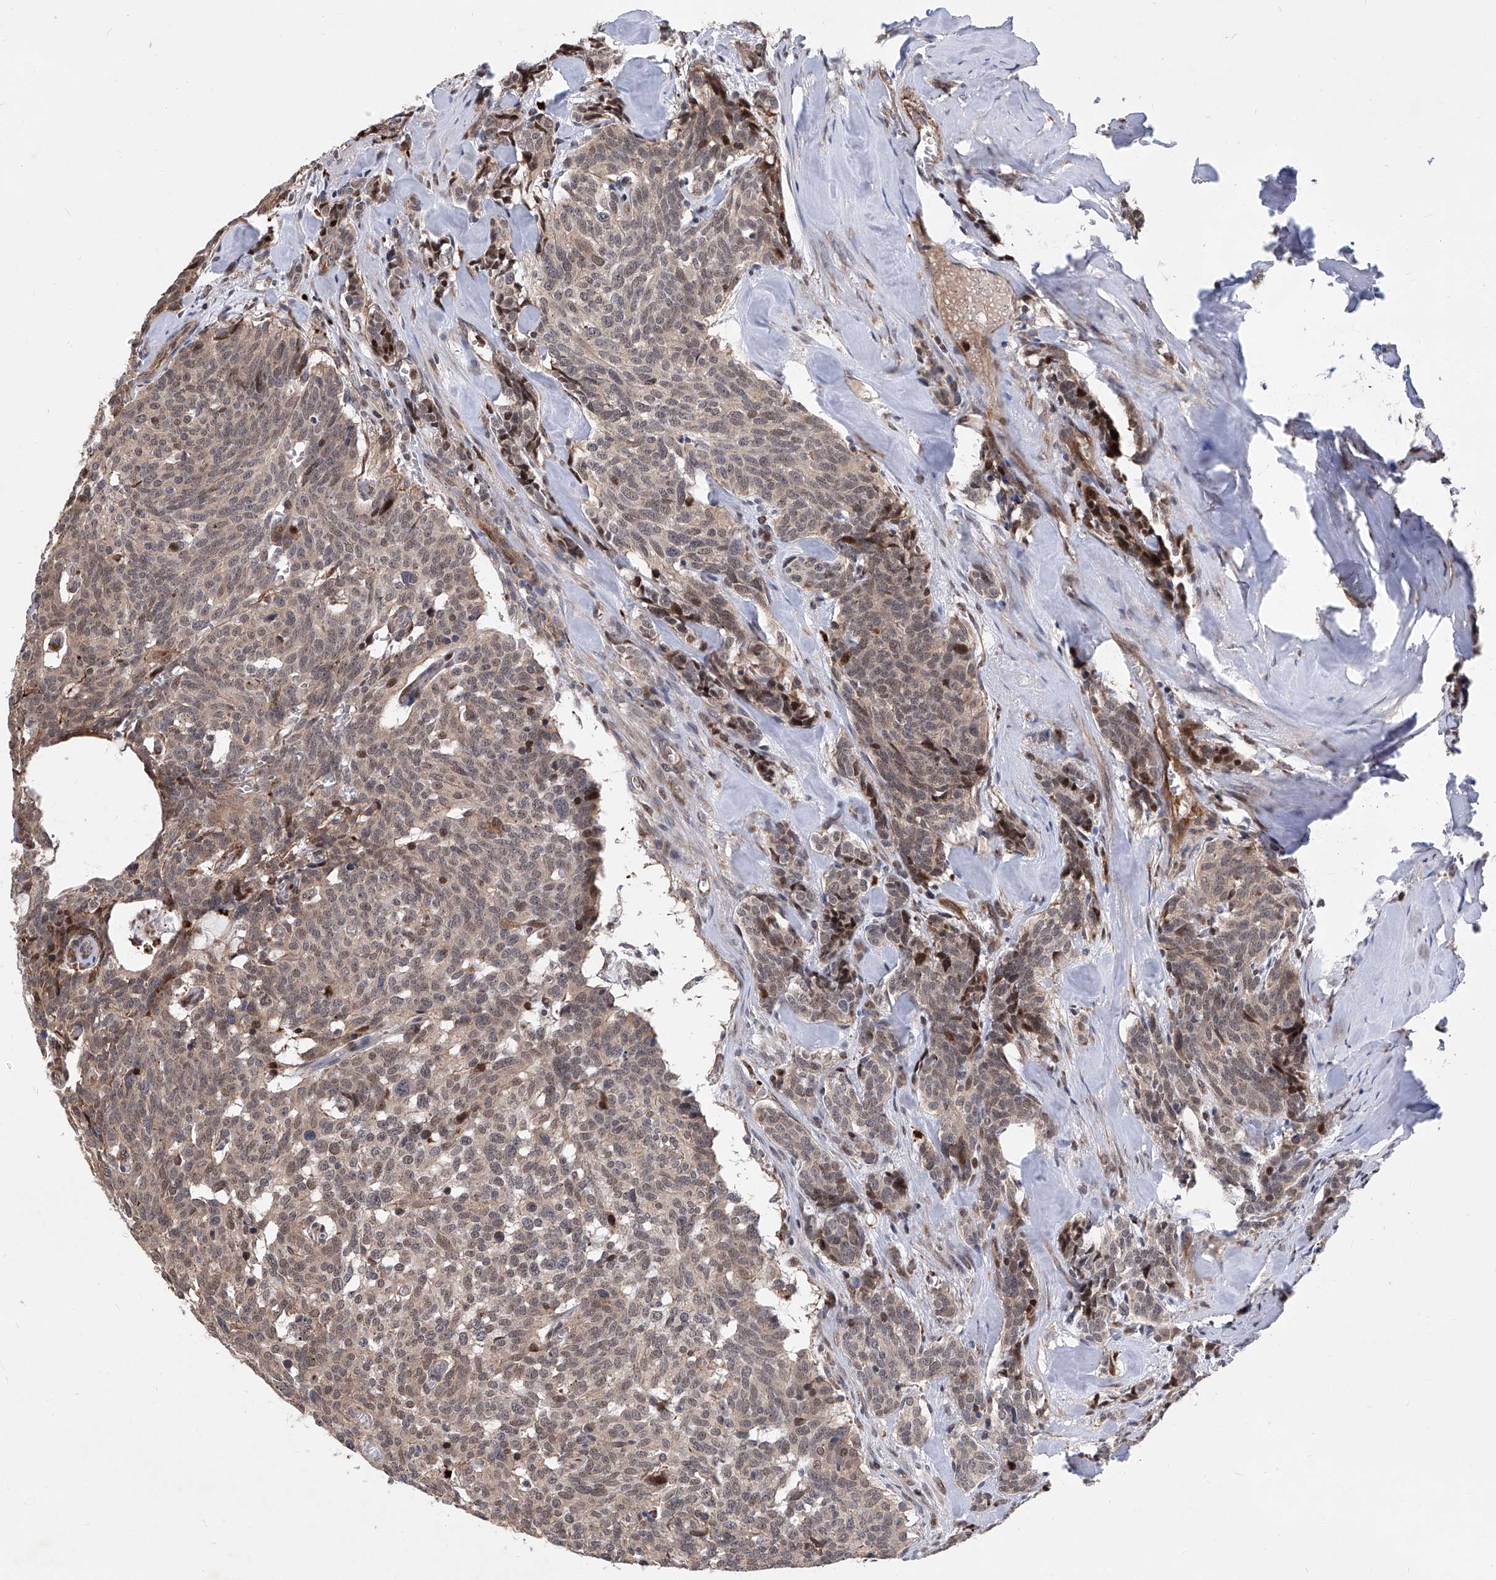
{"staining": {"intensity": "weak", "quantity": "25%-75%", "location": "nuclear"}, "tissue": "carcinoid", "cell_type": "Tumor cells", "image_type": "cancer", "snomed": [{"axis": "morphology", "description": "Carcinoid, malignant, NOS"}, {"axis": "topography", "description": "Lung"}], "caption": "Protein expression analysis of carcinoid shows weak nuclear expression in approximately 25%-75% of tumor cells.", "gene": "FARP2", "patient": {"sex": "female", "age": 46}}